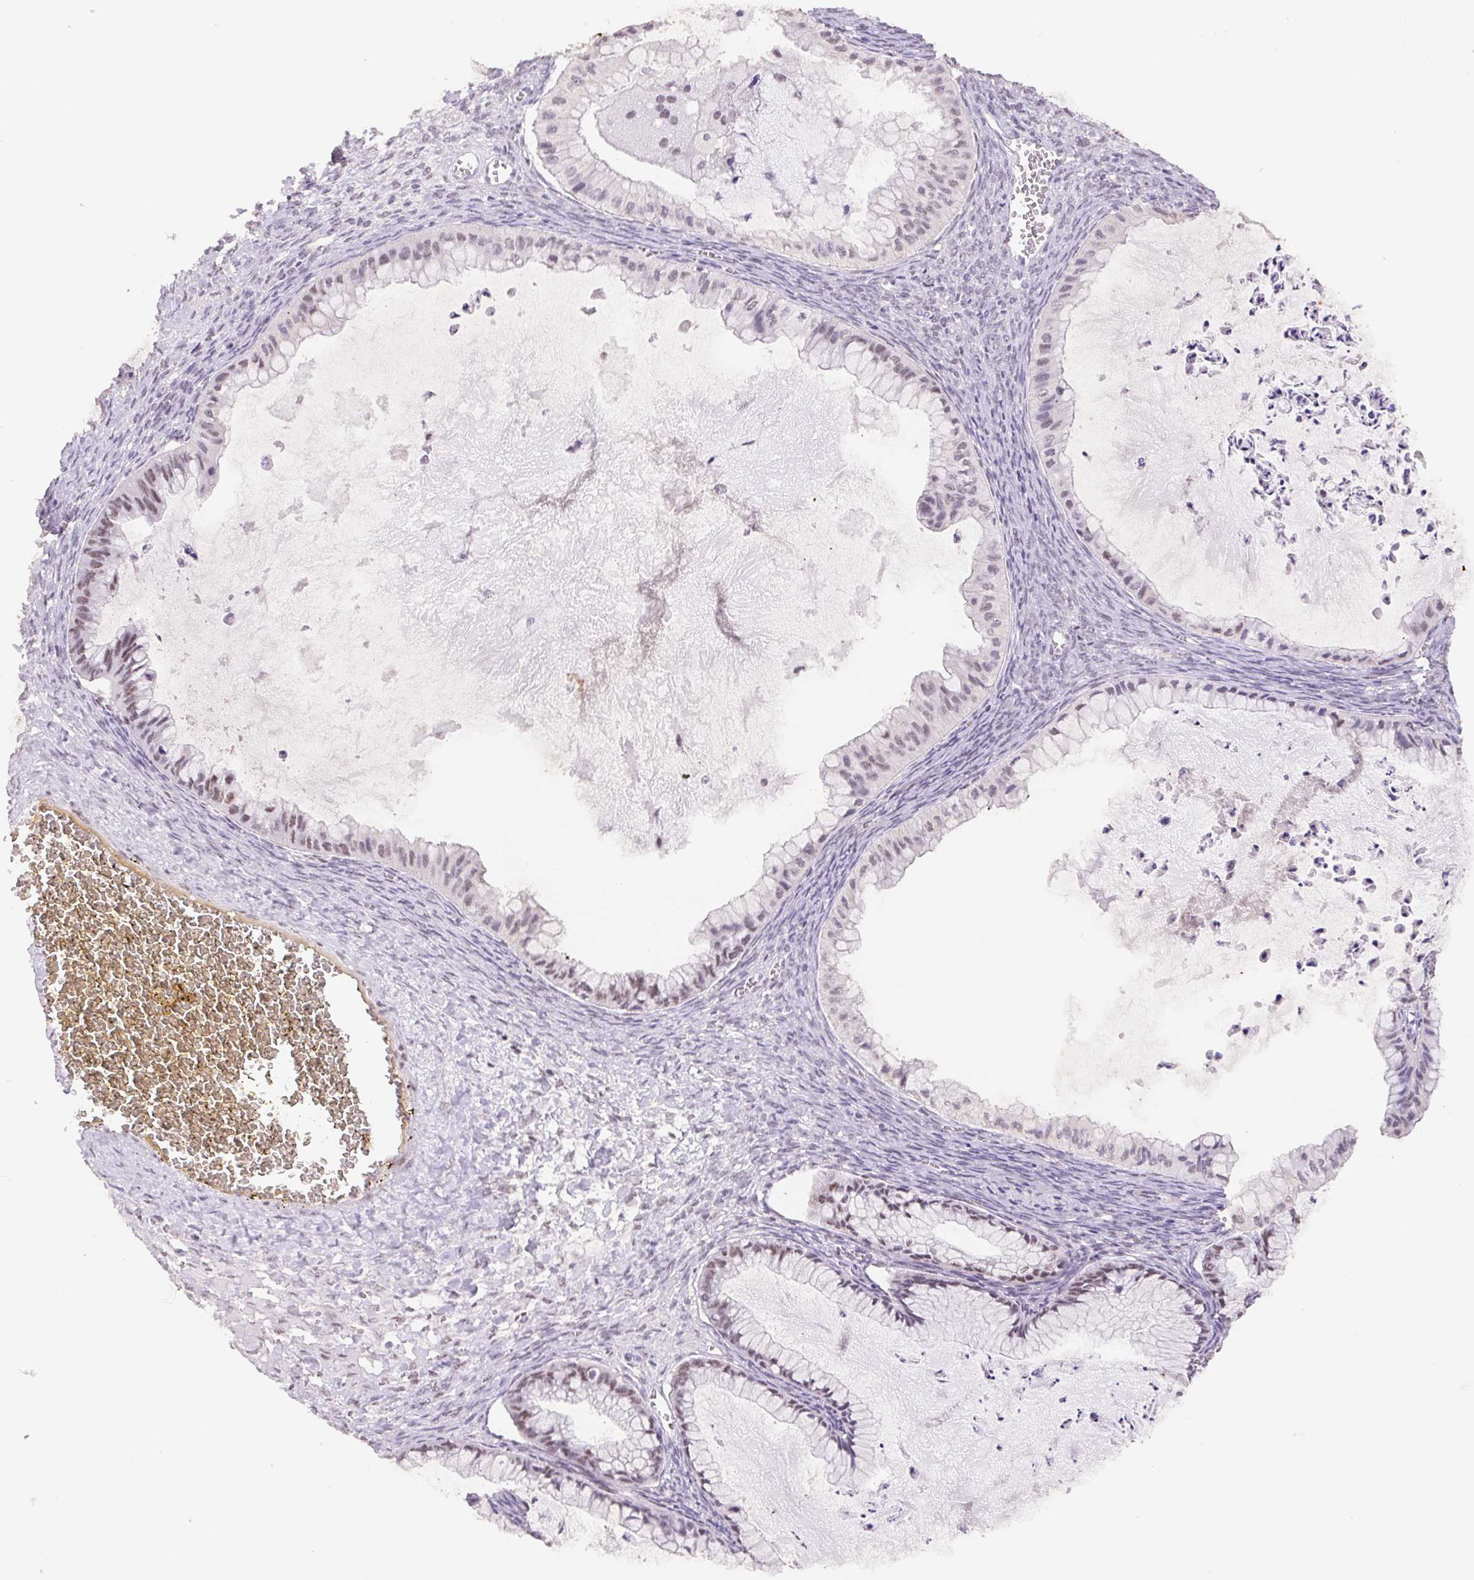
{"staining": {"intensity": "weak", "quantity": "25%-75%", "location": "nuclear"}, "tissue": "ovarian cancer", "cell_type": "Tumor cells", "image_type": "cancer", "snomed": [{"axis": "morphology", "description": "Cystadenocarcinoma, mucinous, NOS"}, {"axis": "topography", "description": "Ovary"}], "caption": "DAB immunohistochemical staining of ovarian cancer (mucinous cystadenocarcinoma) demonstrates weak nuclear protein staining in about 25%-75% of tumor cells. The protein is shown in brown color, while the nuclei are stained blue.", "gene": "TRERF1", "patient": {"sex": "female", "age": 72}}